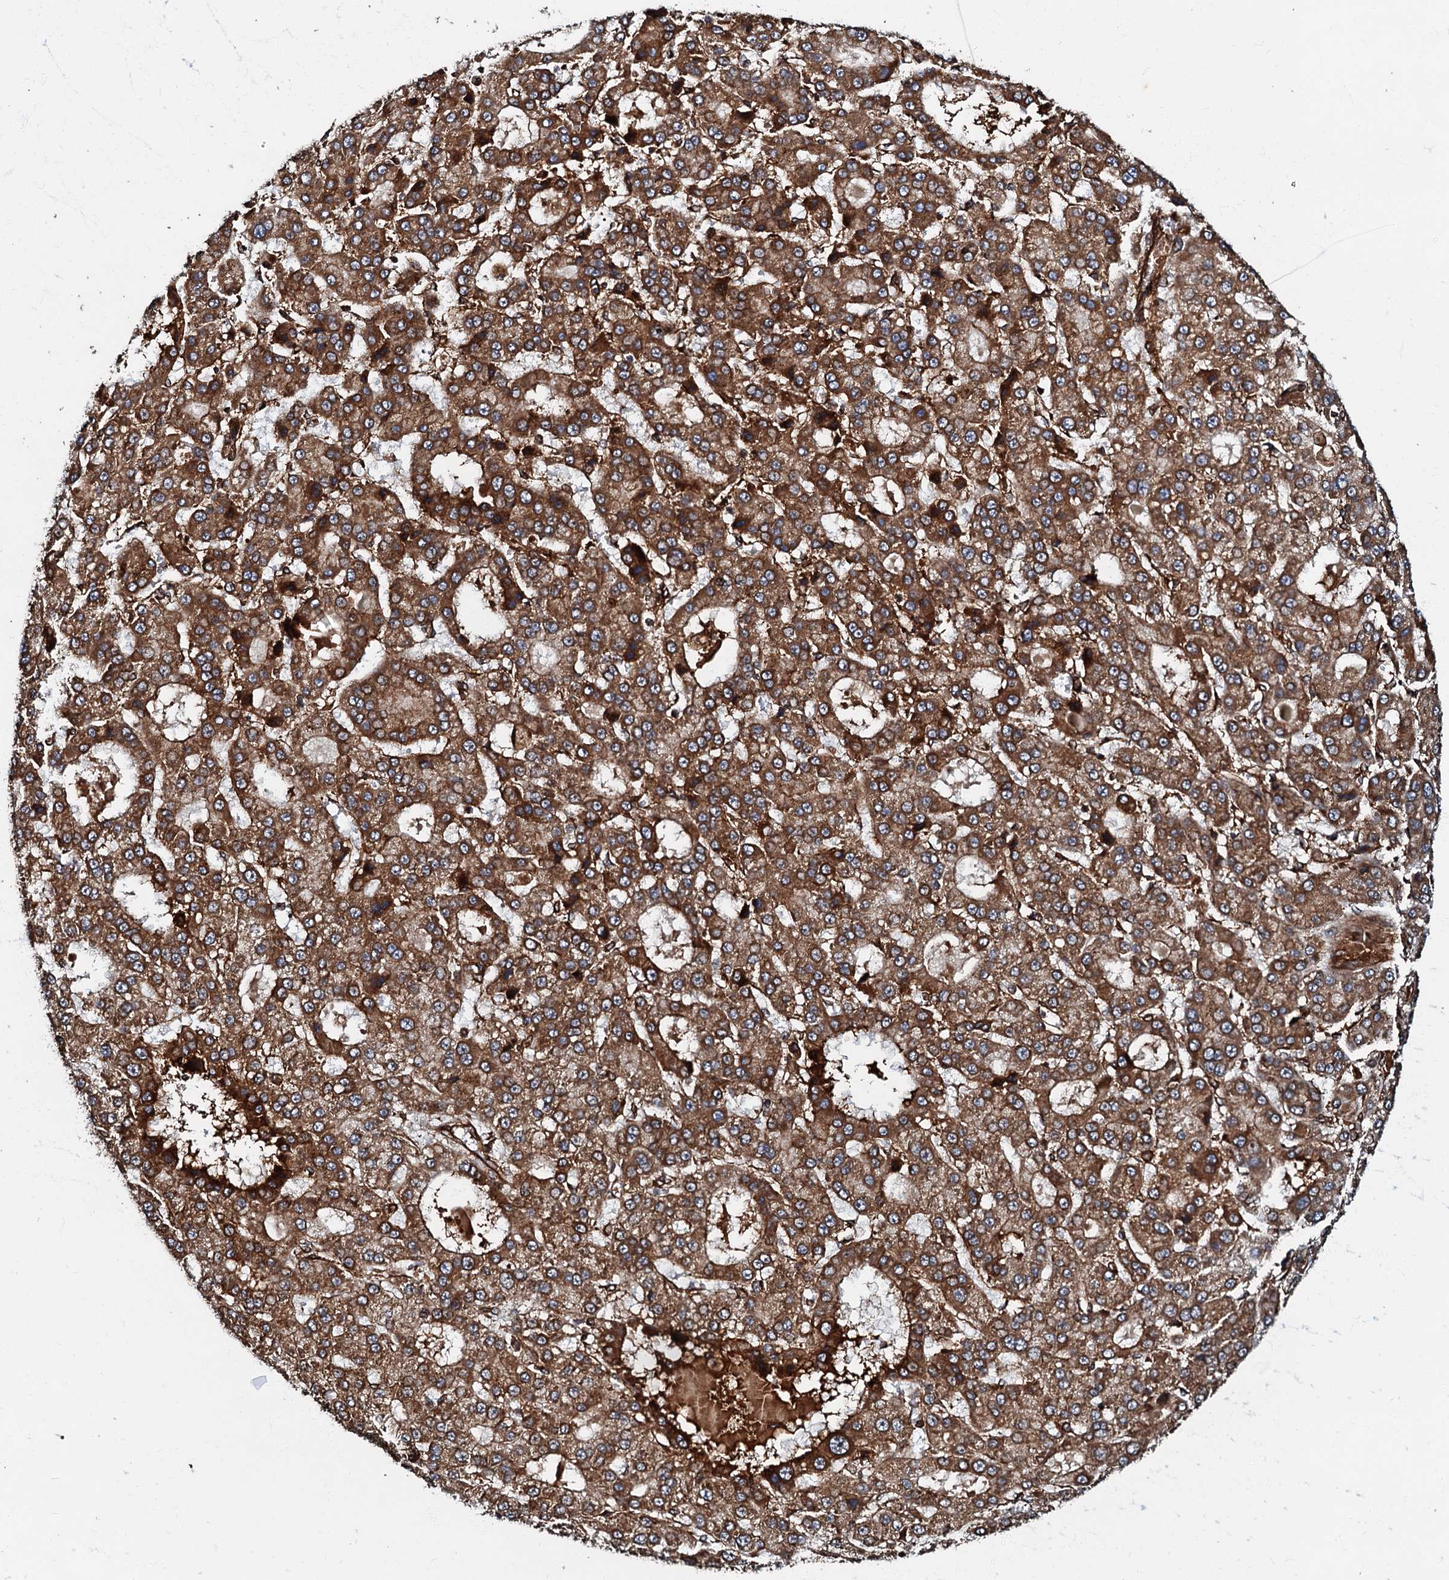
{"staining": {"intensity": "moderate", "quantity": ">75%", "location": "cytoplasmic/membranous"}, "tissue": "liver cancer", "cell_type": "Tumor cells", "image_type": "cancer", "snomed": [{"axis": "morphology", "description": "Carcinoma, Hepatocellular, NOS"}, {"axis": "topography", "description": "Liver"}], "caption": "Liver cancer was stained to show a protein in brown. There is medium levels of moderate cytoplasmic/membranous expression in approximately >75% of tumor cells. (DAB = brown stain, brightfield microscopy at high magnification).", "gene": "BLOC1S6", "patient": {"sex": "male", "age": 70}}